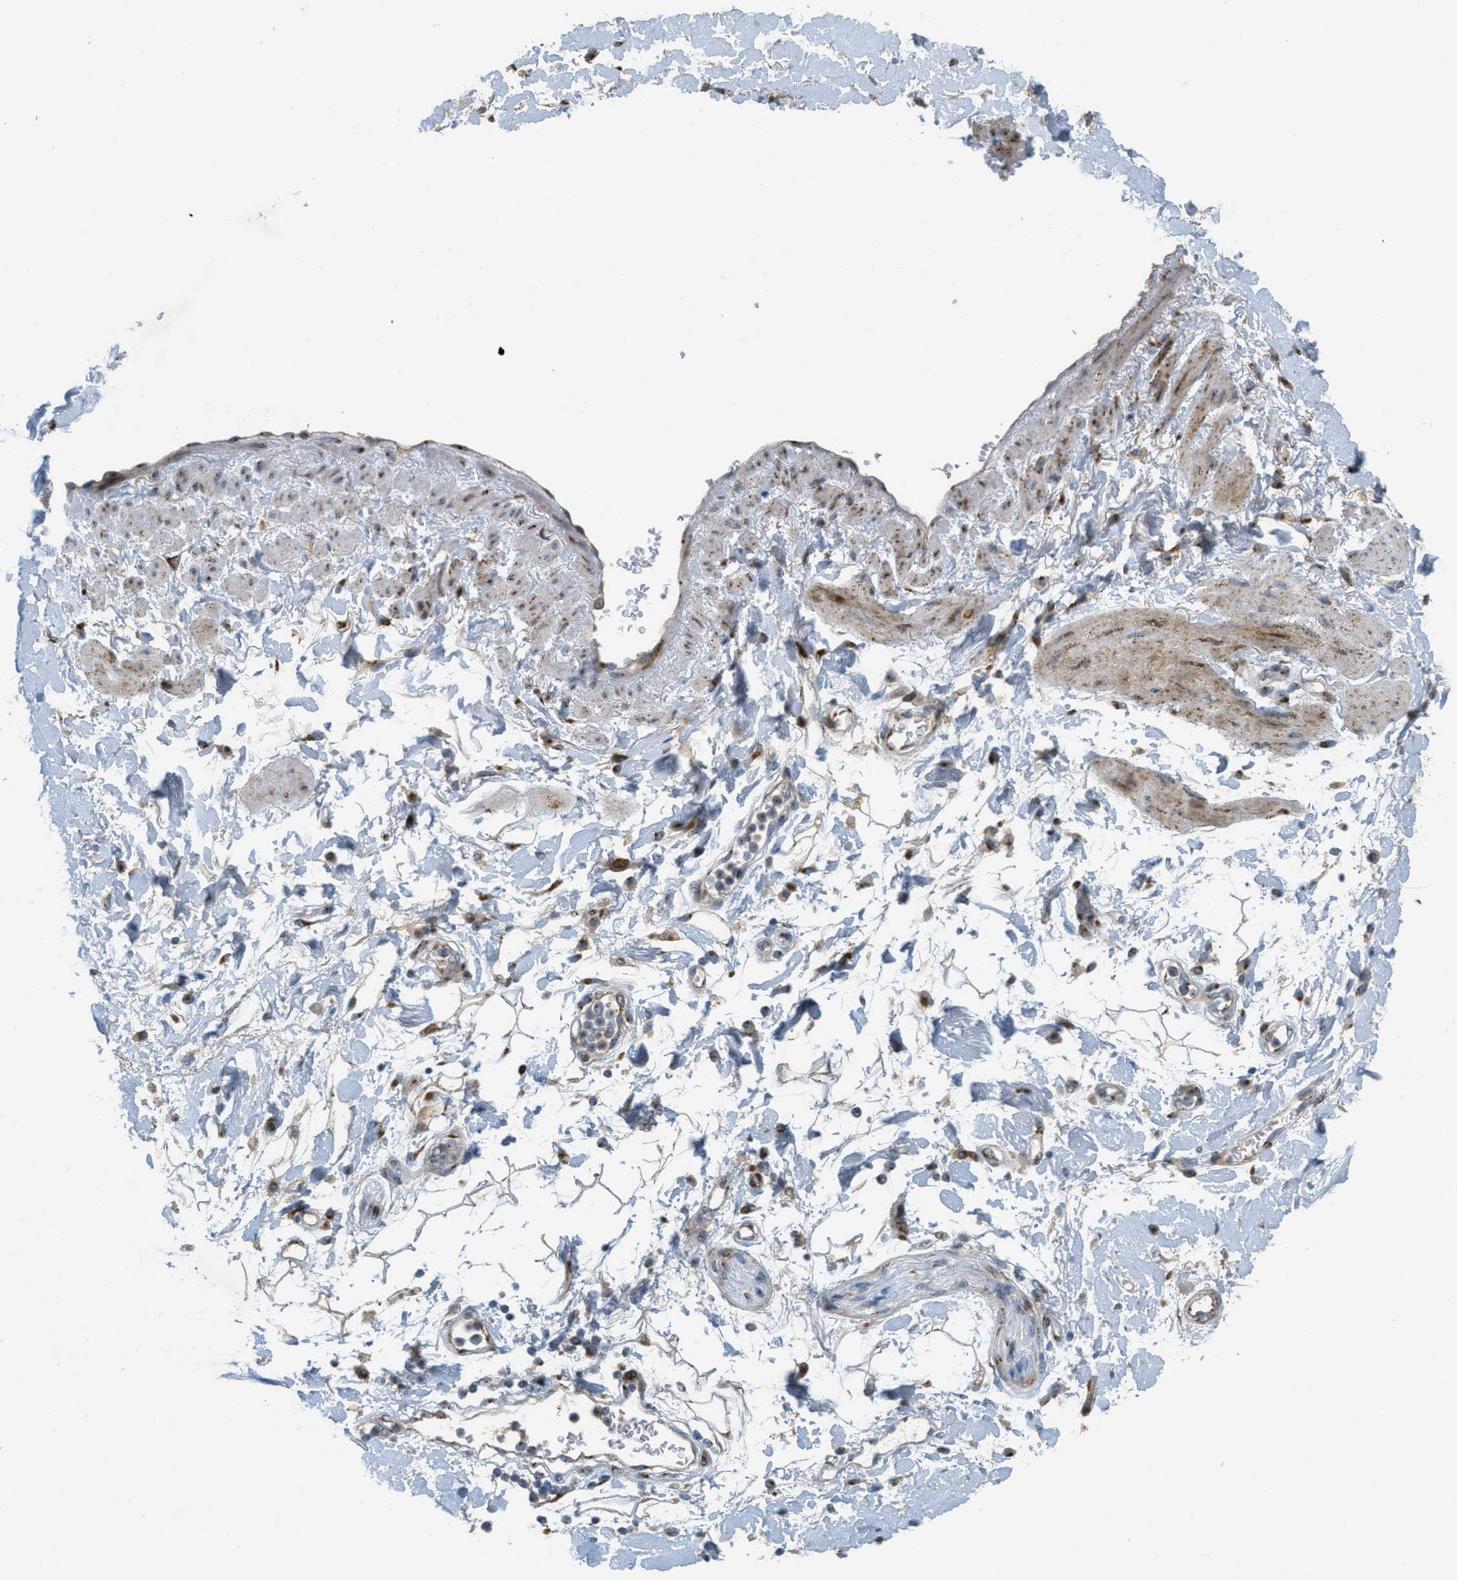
{"staining": {"intensity": "moderate", "quantity": "<25%", "location": "cytoplasmic/membranous"}, "tissue": "adipose tissue", "cell_type": "Adipocytes", "image_type": "normal", "snomed": [{"axis": "morphology", "description": "Normal tissue, NOS"}, {"axis": "morphology", "description": "Adenocarcinoma, NOS"}, {"axis": "topography", "description": "Duodenum"}, {"axis": "topography", "description": "Peripheral nerve tissue"}], "caption": "Human adipose tissue stained for a protein (brown) shows moderate cytoplasmic/membranous positive expression in approximately <25% of adipocytes.", "gene": "ZFPL1", "patient": {"sex": "female", "age": 60}}